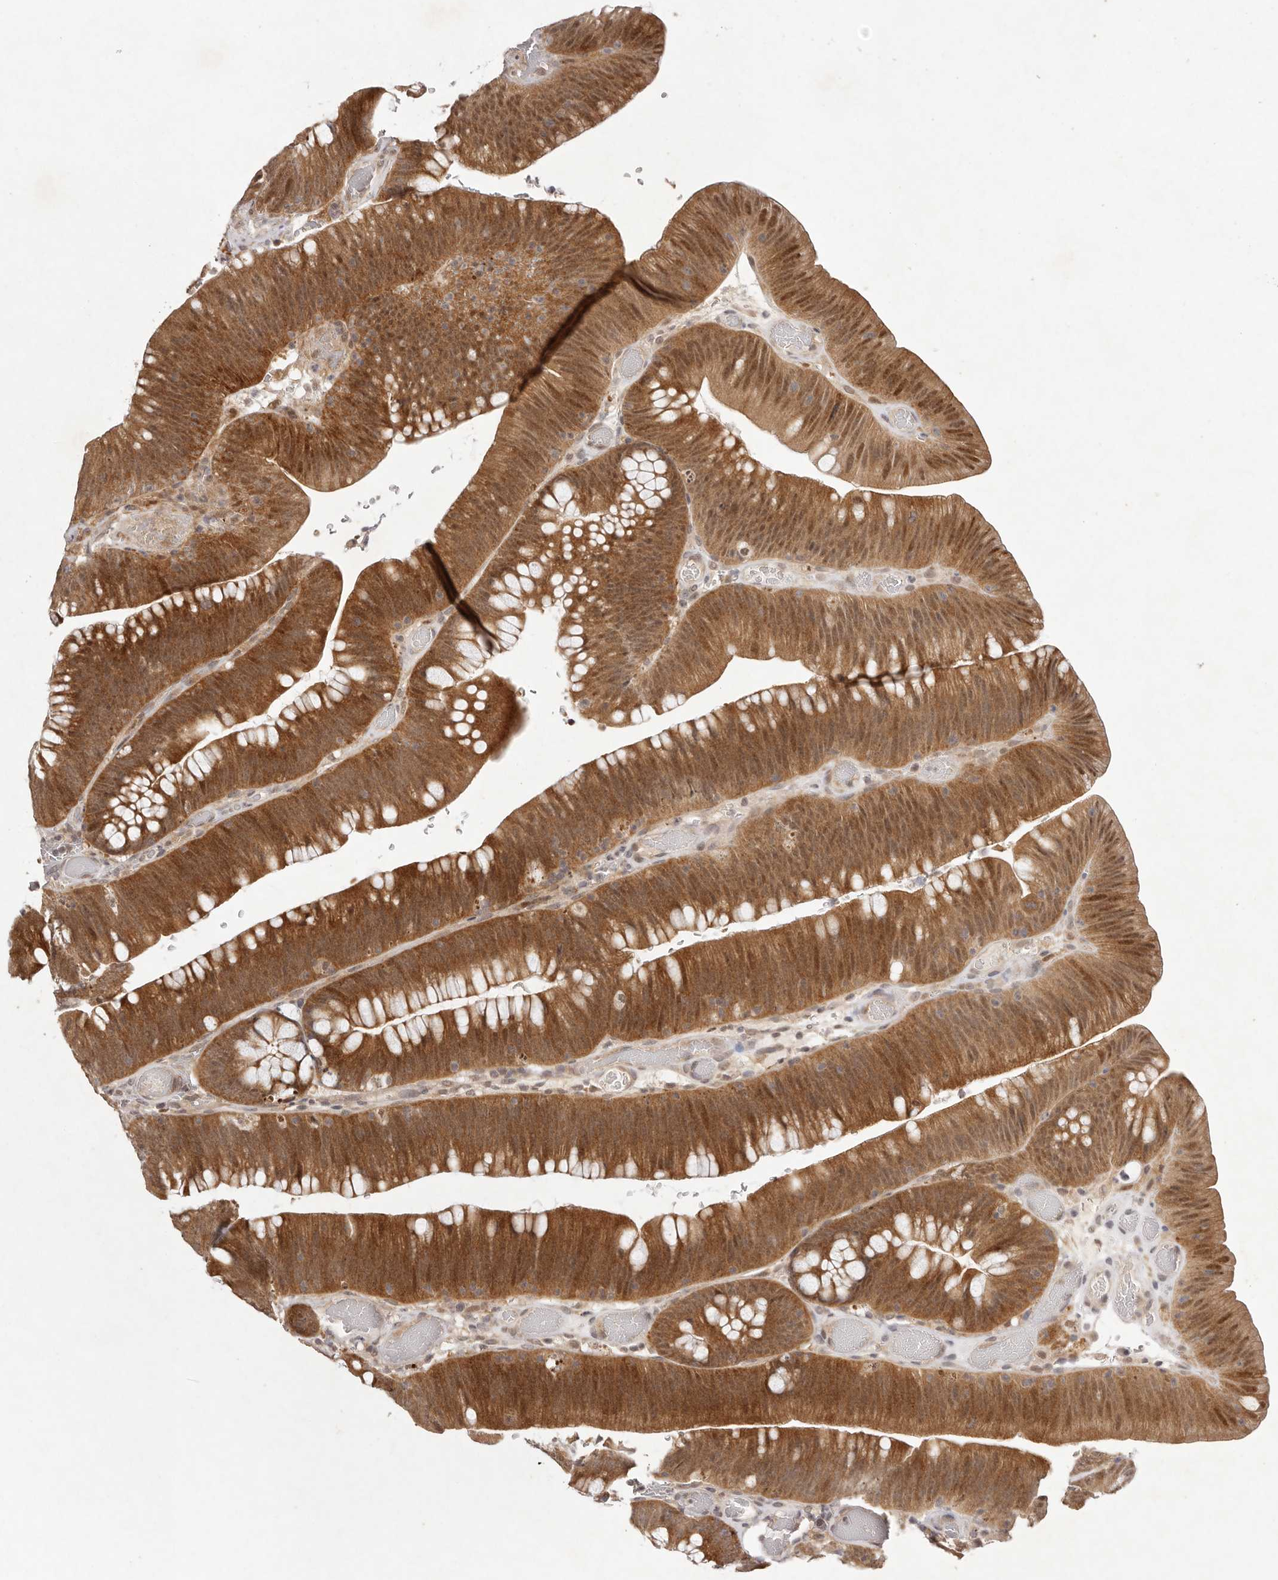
{"staining": {"intensity": "strong", "quantity": ">75%", "location": "cytoplasmic/membranous,nuclear"}, "tissue": "colorectal cancer", "cell_type": "Tumor cells", "image_type": "cancer", "snomed": [{"axis": "morphology", "description": "Normal tissue, NOS"}, {"axis": "topography", "description": "Colon"}], "caption": "A brown stain shows strong cytoplasmic/membranous and nuclear positivity of a protein in colorectal cancer tumor cells.", "gene": "BUD31", "patient": {"sex": "female", "age": 82}}